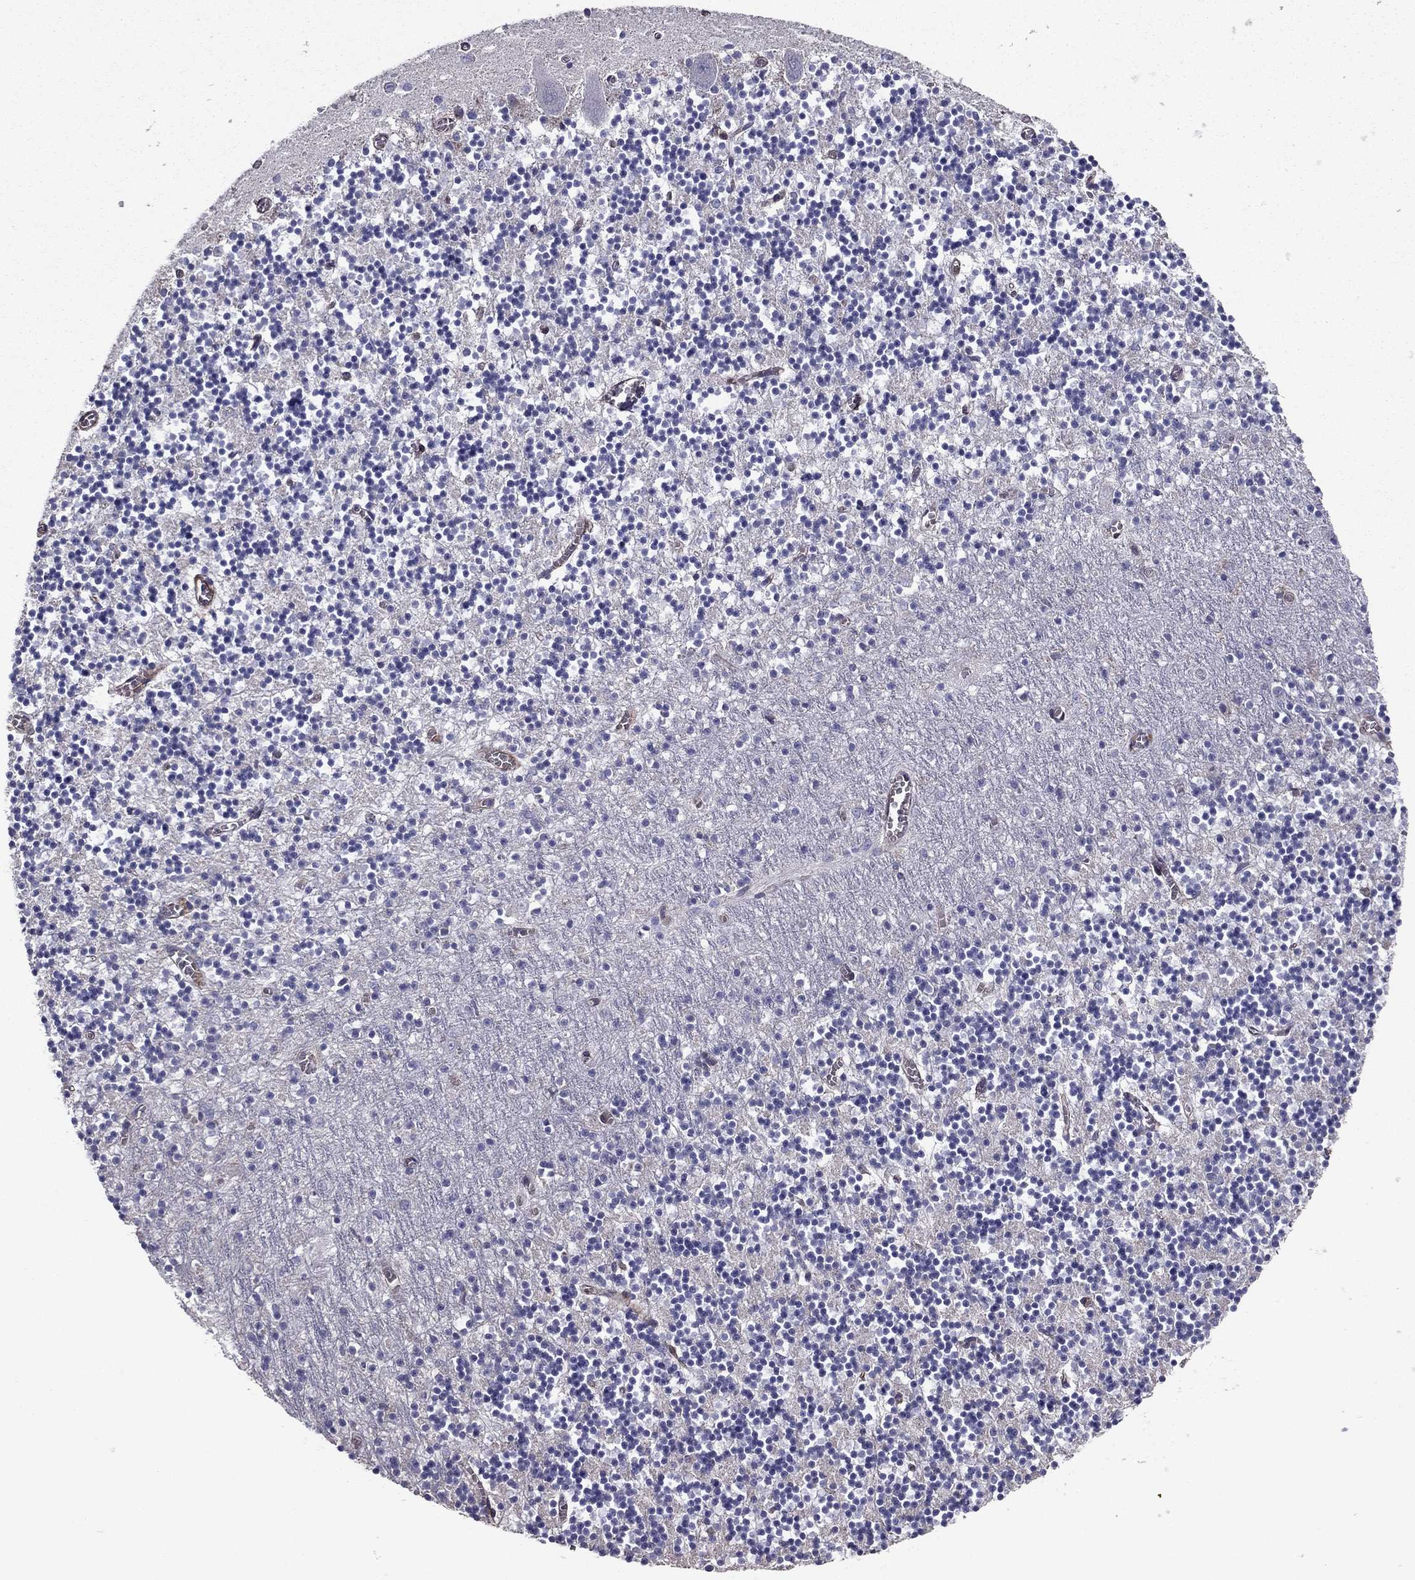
{"staining": {"intensity": "negative", "quantity": "none", "location": "none"}, "tissue": "cerebellum", "cell_type": "Cells in granular layer", "image_type": "normal", "snomed": [{"axis": "morphology", "description": "Normal tissue, NOS"}, {"axis": "topography", "description": "Cerebellum"}], "caption": "Immunohistochemistry image of normal cerebellum stained for a protein (brown), which shows no staining in cells in granular layer.", "gene": "EHBP1L1", "patient": {"sex": "female", "age": 64}}